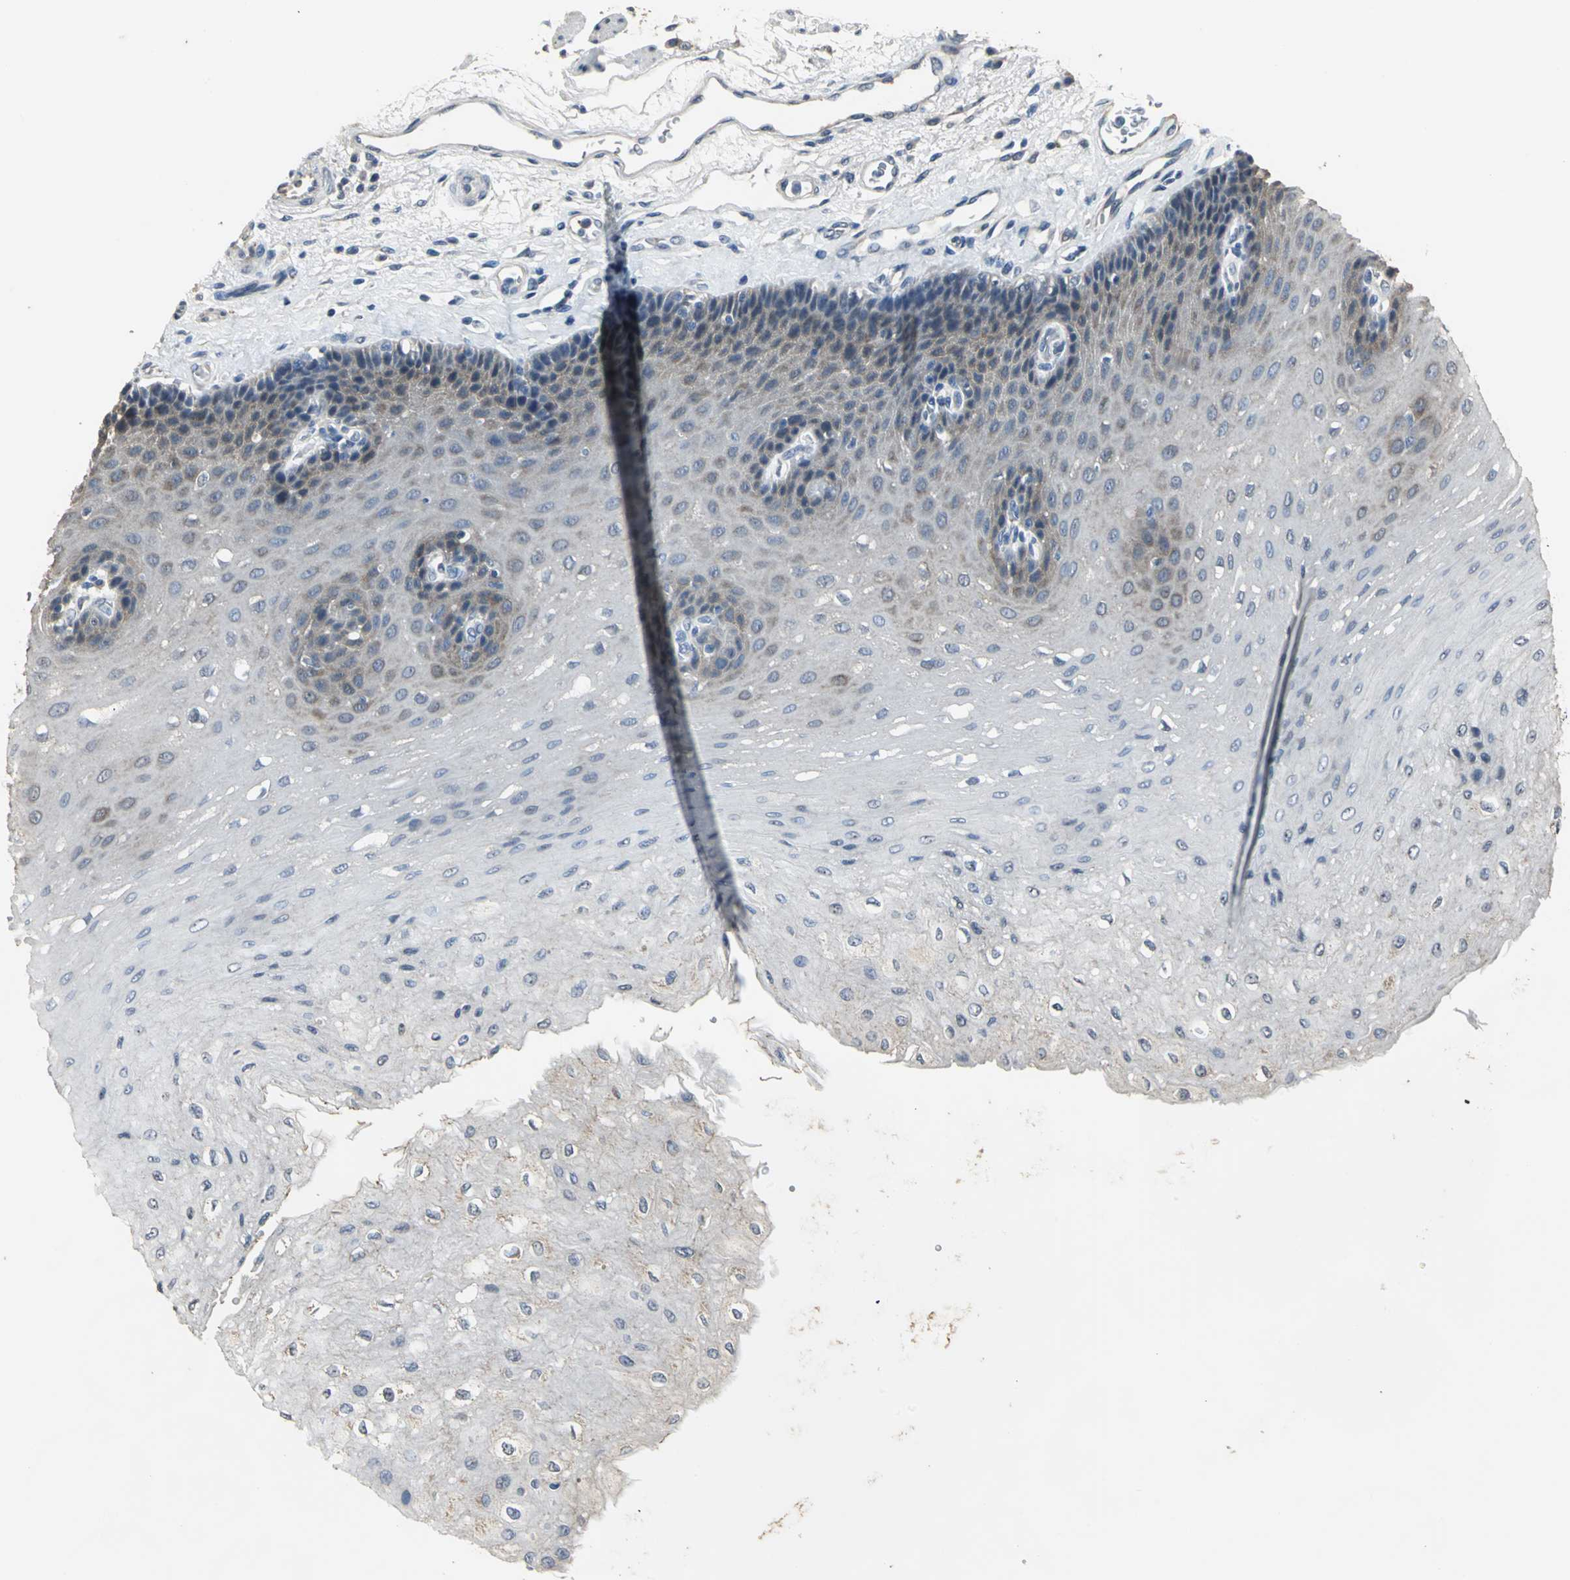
{"staining": {"intensity": "weak", "quantity": "25%-75%", "location": "cytoplasmic/membranous"}, "tissue": "esophagus", "cell_type": "Squamous epithelial cells", "image_type": "normal", "snomed": [{"axis": "morphology", "description": "Normal tissue, NOS"}, {"axis": "topography", "description": "Esophagus"}], "caption": "An immunohistochemistry photomicrograph of benign tissue is shown. Protein staining in brown shows weak cytoplasmic/membranous positivity in esophagus within squamous epithelial cells.", "gene": "OCLN", "patient": {"sex": "female", "age": 72}}